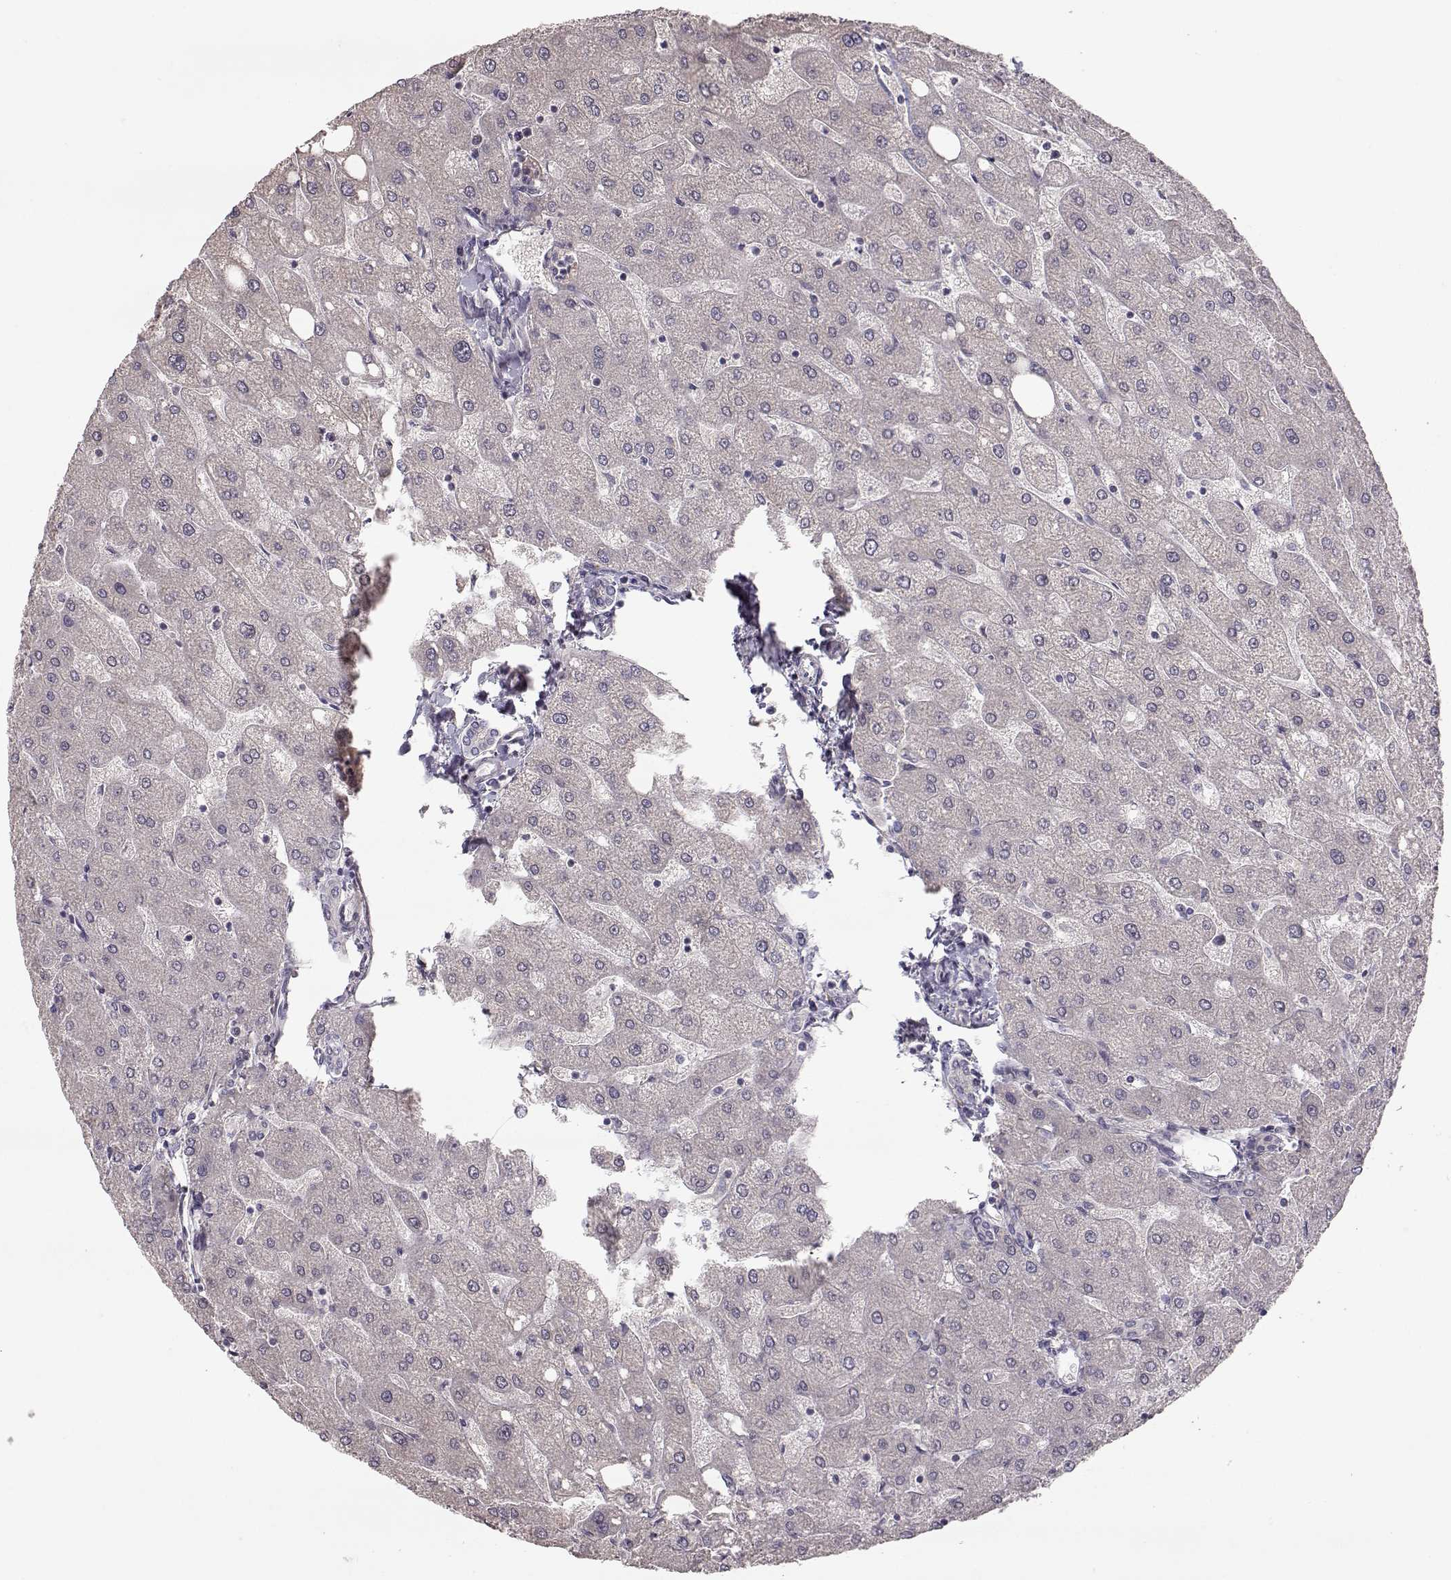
{"staining": {"intensity": "negative", "quantity": "none", "location": "none"}, "tissue": "liver", "cell_type": "Cholangiocytes", "image_type": "normal", "snomed": [{"axis": "morphology", "description": "Normal tissue, NOS"}, {"axis": "topography", "description": "Liver"}], "caption": "An image of human liver is negative for staining in cholangiocytes.", "gene": "PNMT", "patient": {"sex": "male", "age": 67}}